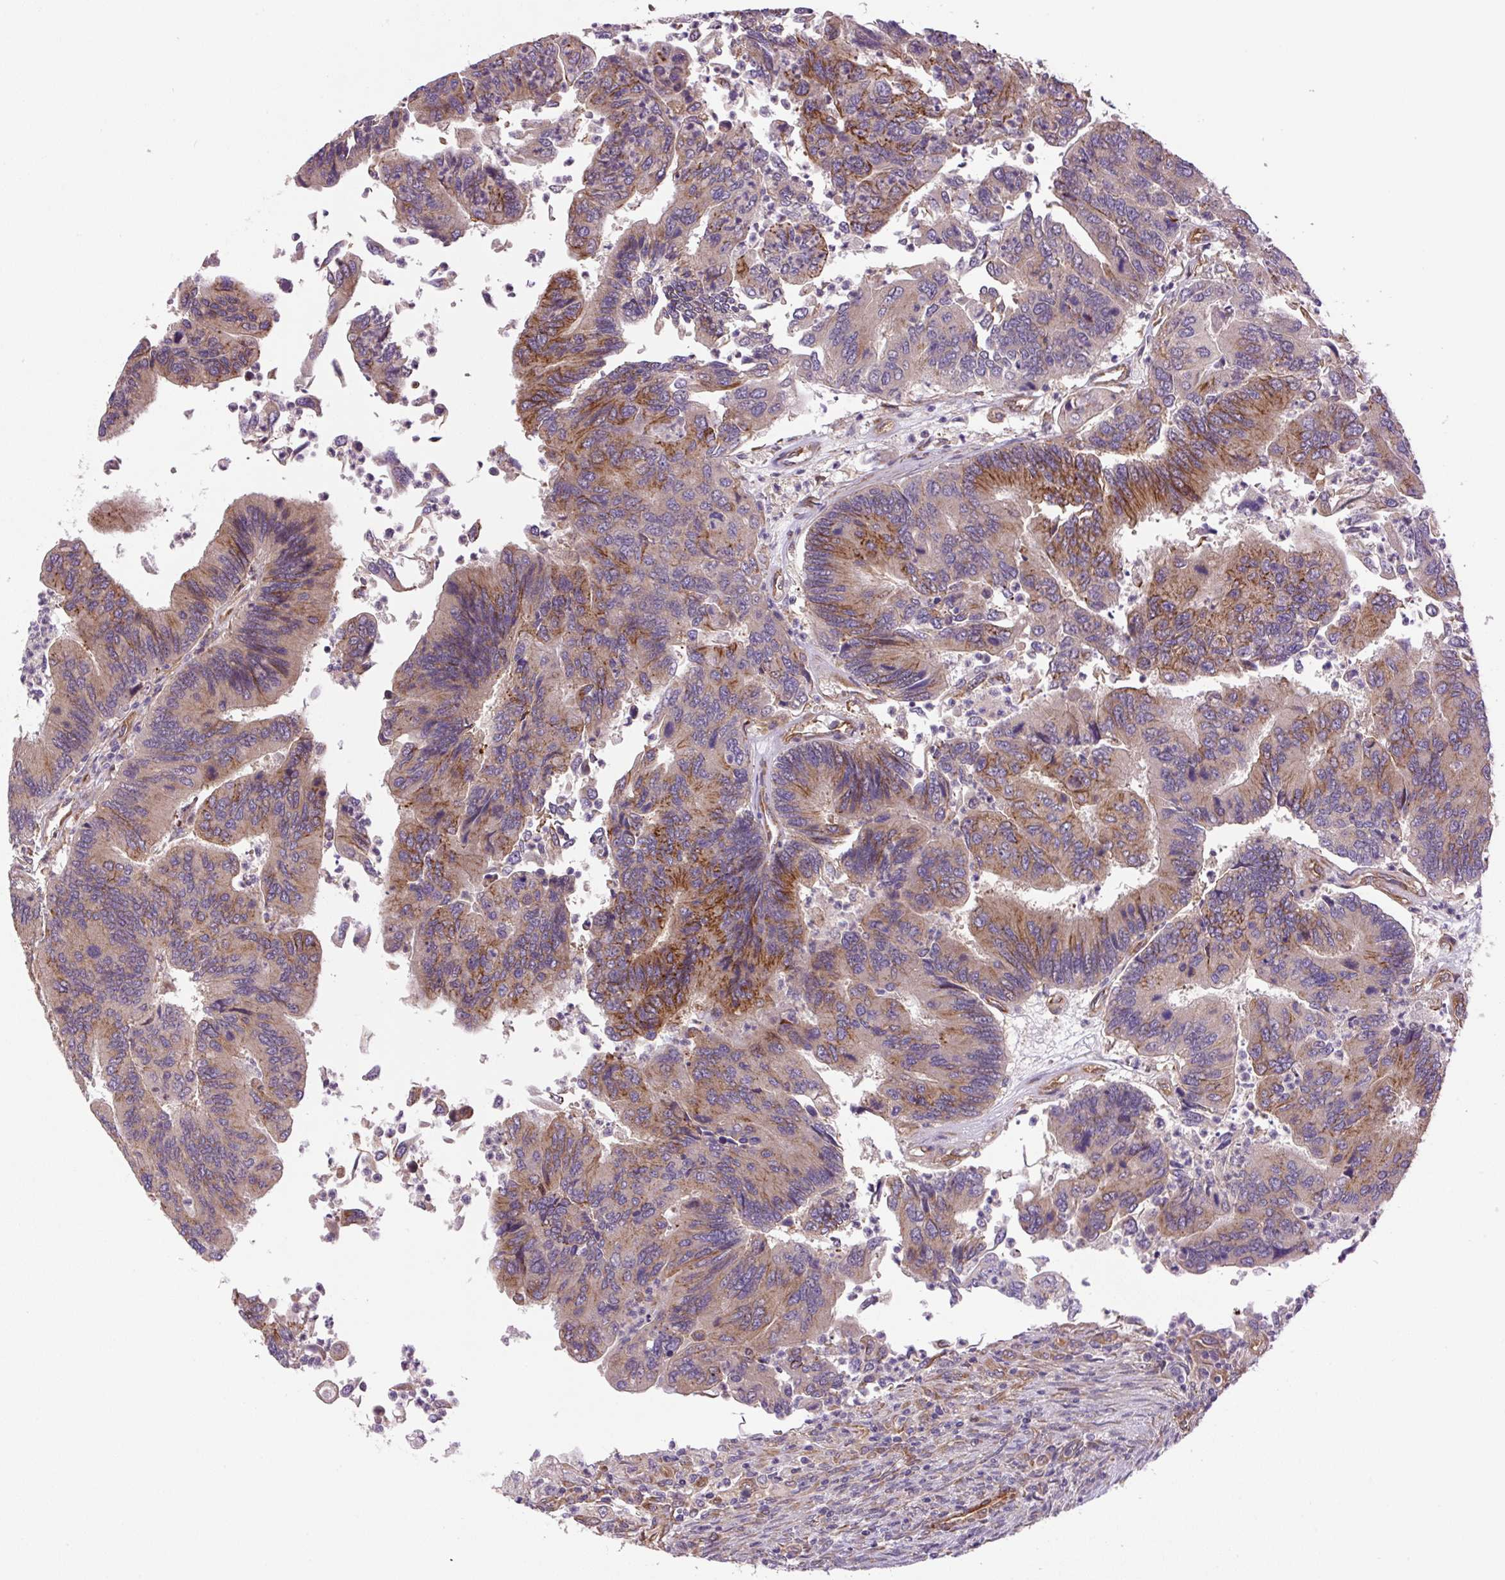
{"staining": {"intensity": "moderate", "quantity": ">75%", "location": "cytoplasmic/membranous"}, "tissue": "colorectal cancer", "cell_type": "Tumor cells", "image_type": "cancer", "snomed": [{"axis": "morphology", "description": "Adenocarcinoma, NOS"}, {"axis": "topography", "description": "Colon"}], "caption": "There is medium levels of moderate cytoplasmic/membranous positivity in tumor cells of colorectal cancer, as demonstrated by immunohistochemical staining (brown color).", "gene": "SEPTIN10", "patient": {"sex": "female", "age": 67}}